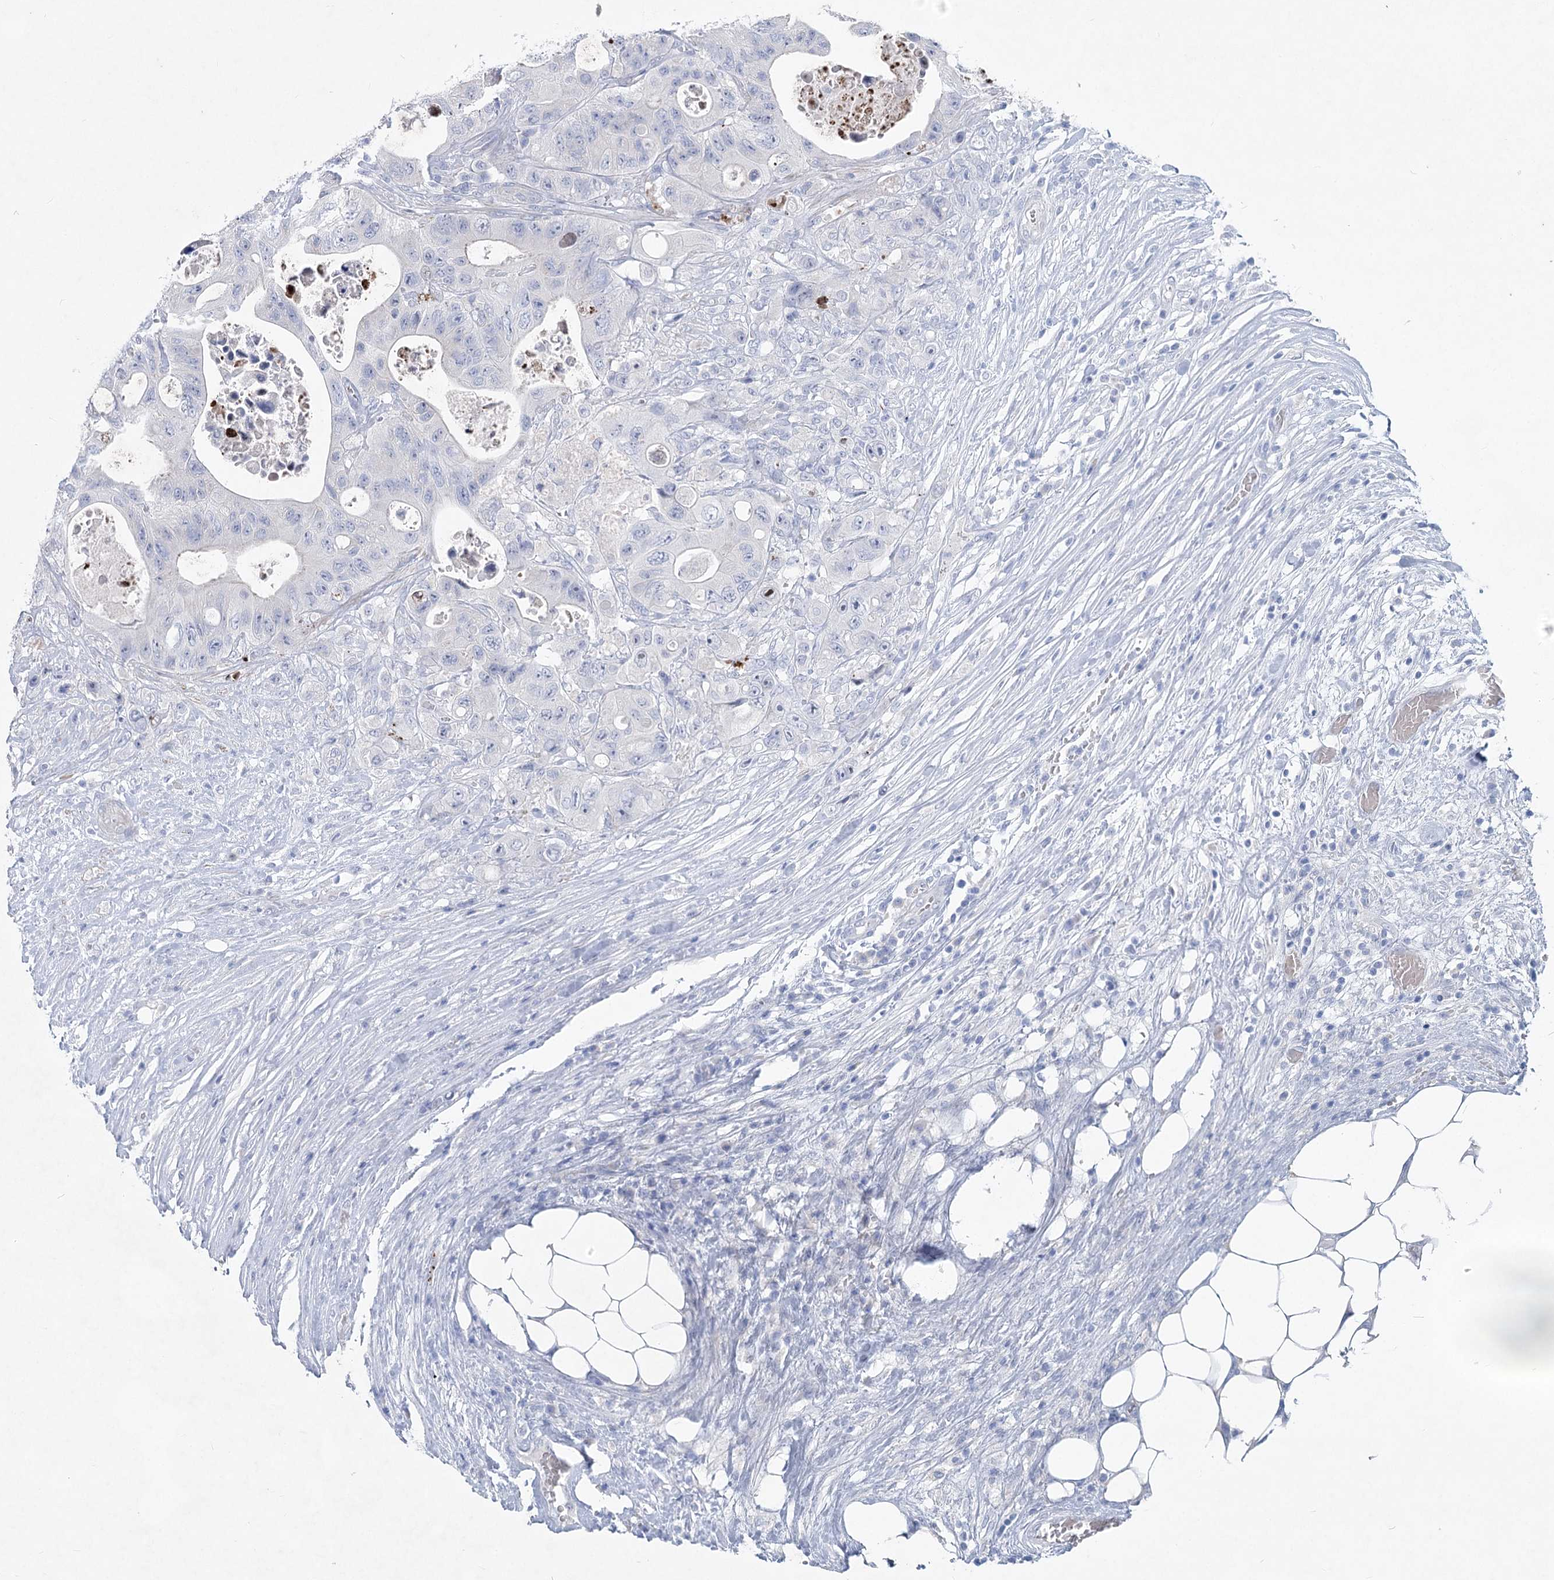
{"staining": {"intensity": "negative", "quantity": "none", "location": "none"}, "tissue": "colorectal cancer", "cell_type": "Tumor cells", "image_type": "cancer", "snomed": [{"axis": "morphology", "description": "Adenocarcinoma, NOS"}, {"axis": "topography", "description": "Colon"}], "caption": "IHC of human colorectal adenocarcinoma reveals no expression in tumor cells.", "gene": "WDR74", "patient": {"sex": "female", "age": 46}}